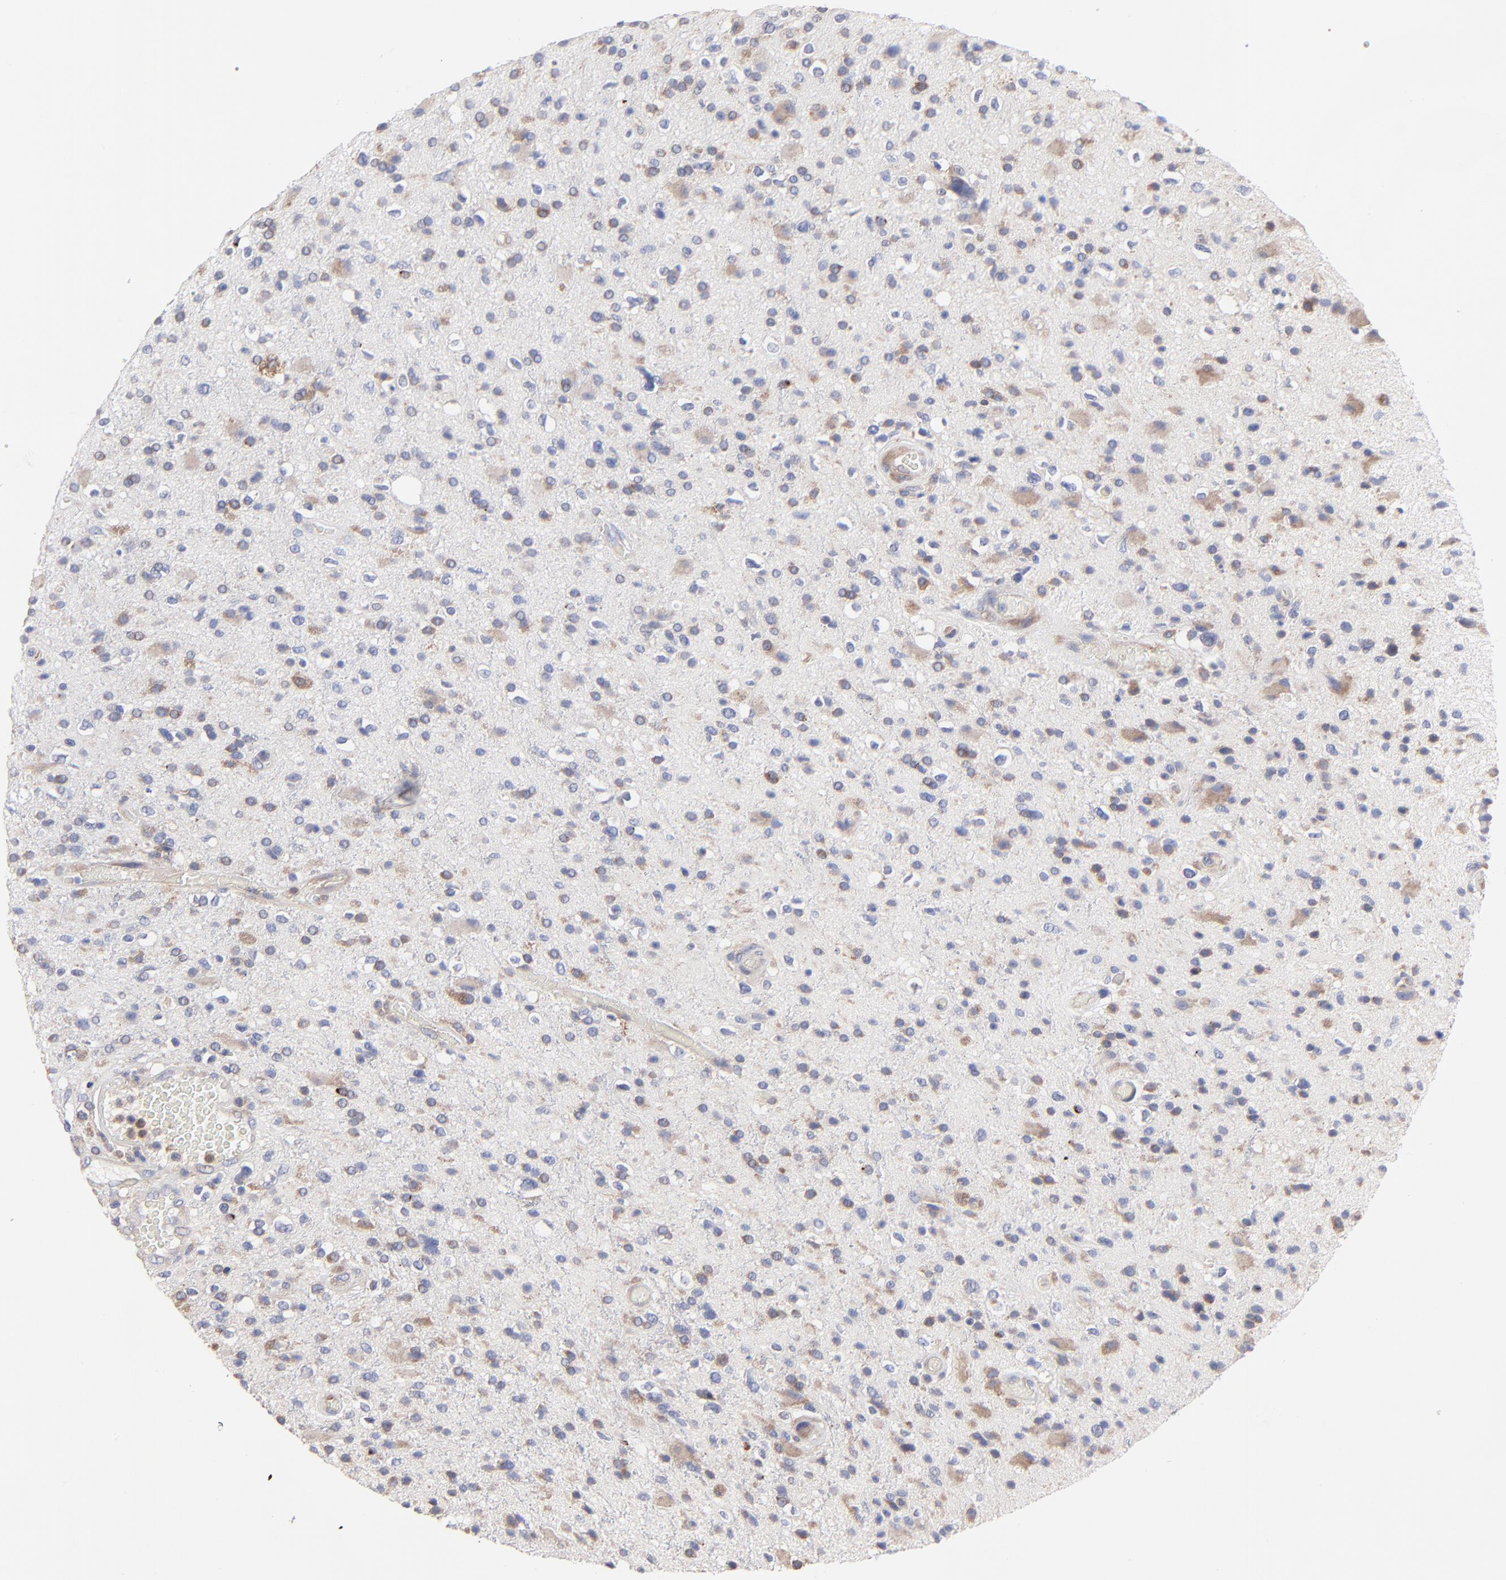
{"staining": {"intensity": "weak", "quantity": "<25%", "location": "cytoplasmic/membranous"}, "tissue": "glioma", "cell_type": "Tumor cells", "image_type": "cancer", "snomed": [{"axis": "morphology", "description": "Glioma, malignant, High grade"}, {"axis": "topography", "description": "Brain"}], "caption": "This is an IHC photomicrograph of malignant glioma (high-grade). There is no expression in tumor cells.", "gene": "PPFIBP2", "patient": {"sex": "male", "age": 33}}